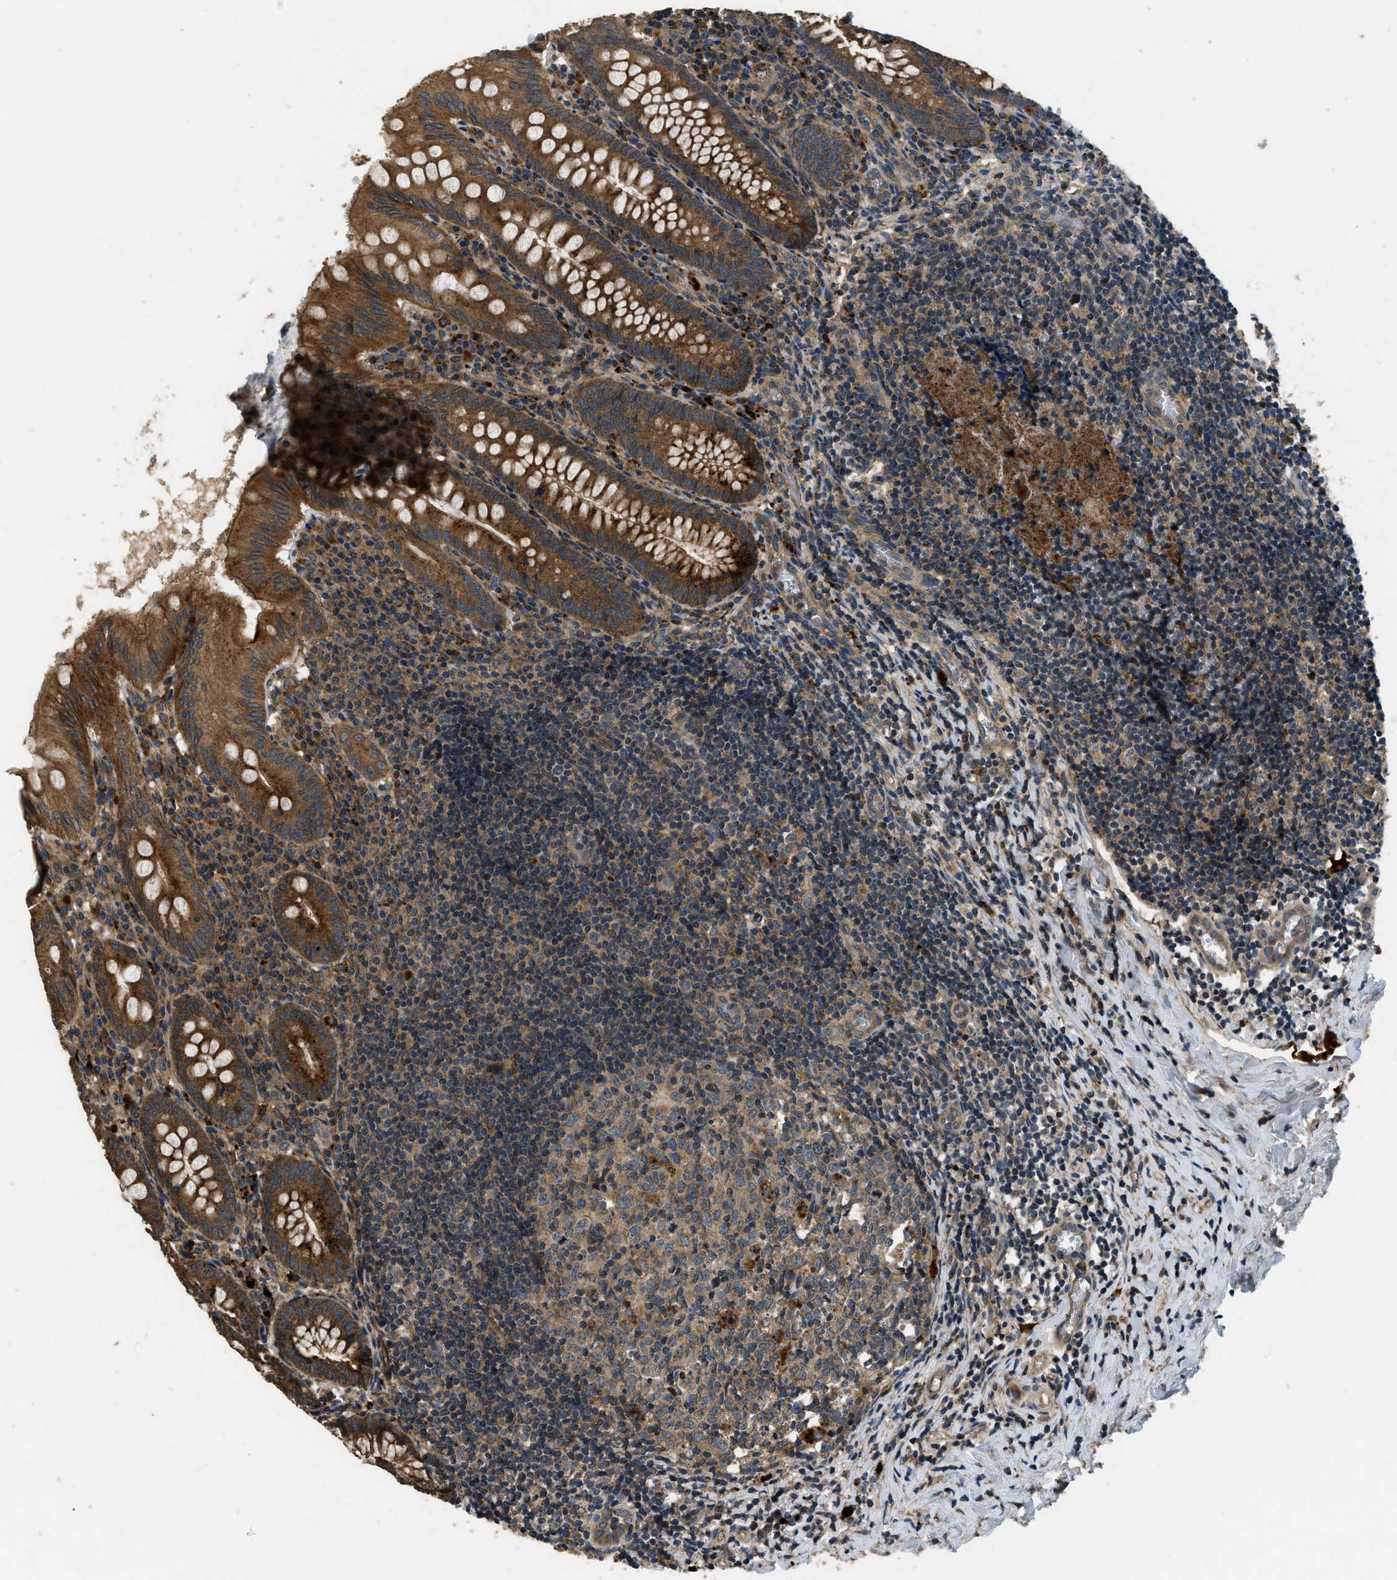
{"staining": {"intensity": "strong", "quantity": ">75%", "location": "cytoplasmic/membranous"}, "tissue": "appendix", "cell_type": "Glandular cells", "image_type": "normal", "snomed": [{"axis": "morphology", "description": "Normal tissue, NOS"}, {"axis": "topography", "description": "Appendix"}], "caption": "Unremarkable appendix shows strong cytoplasmic/membranous positivity in approximately >75% of glandular cells, visualized by immunohistochemistry.", "gene": "GGH", "patient": {"sex": "male", "age": 8}}